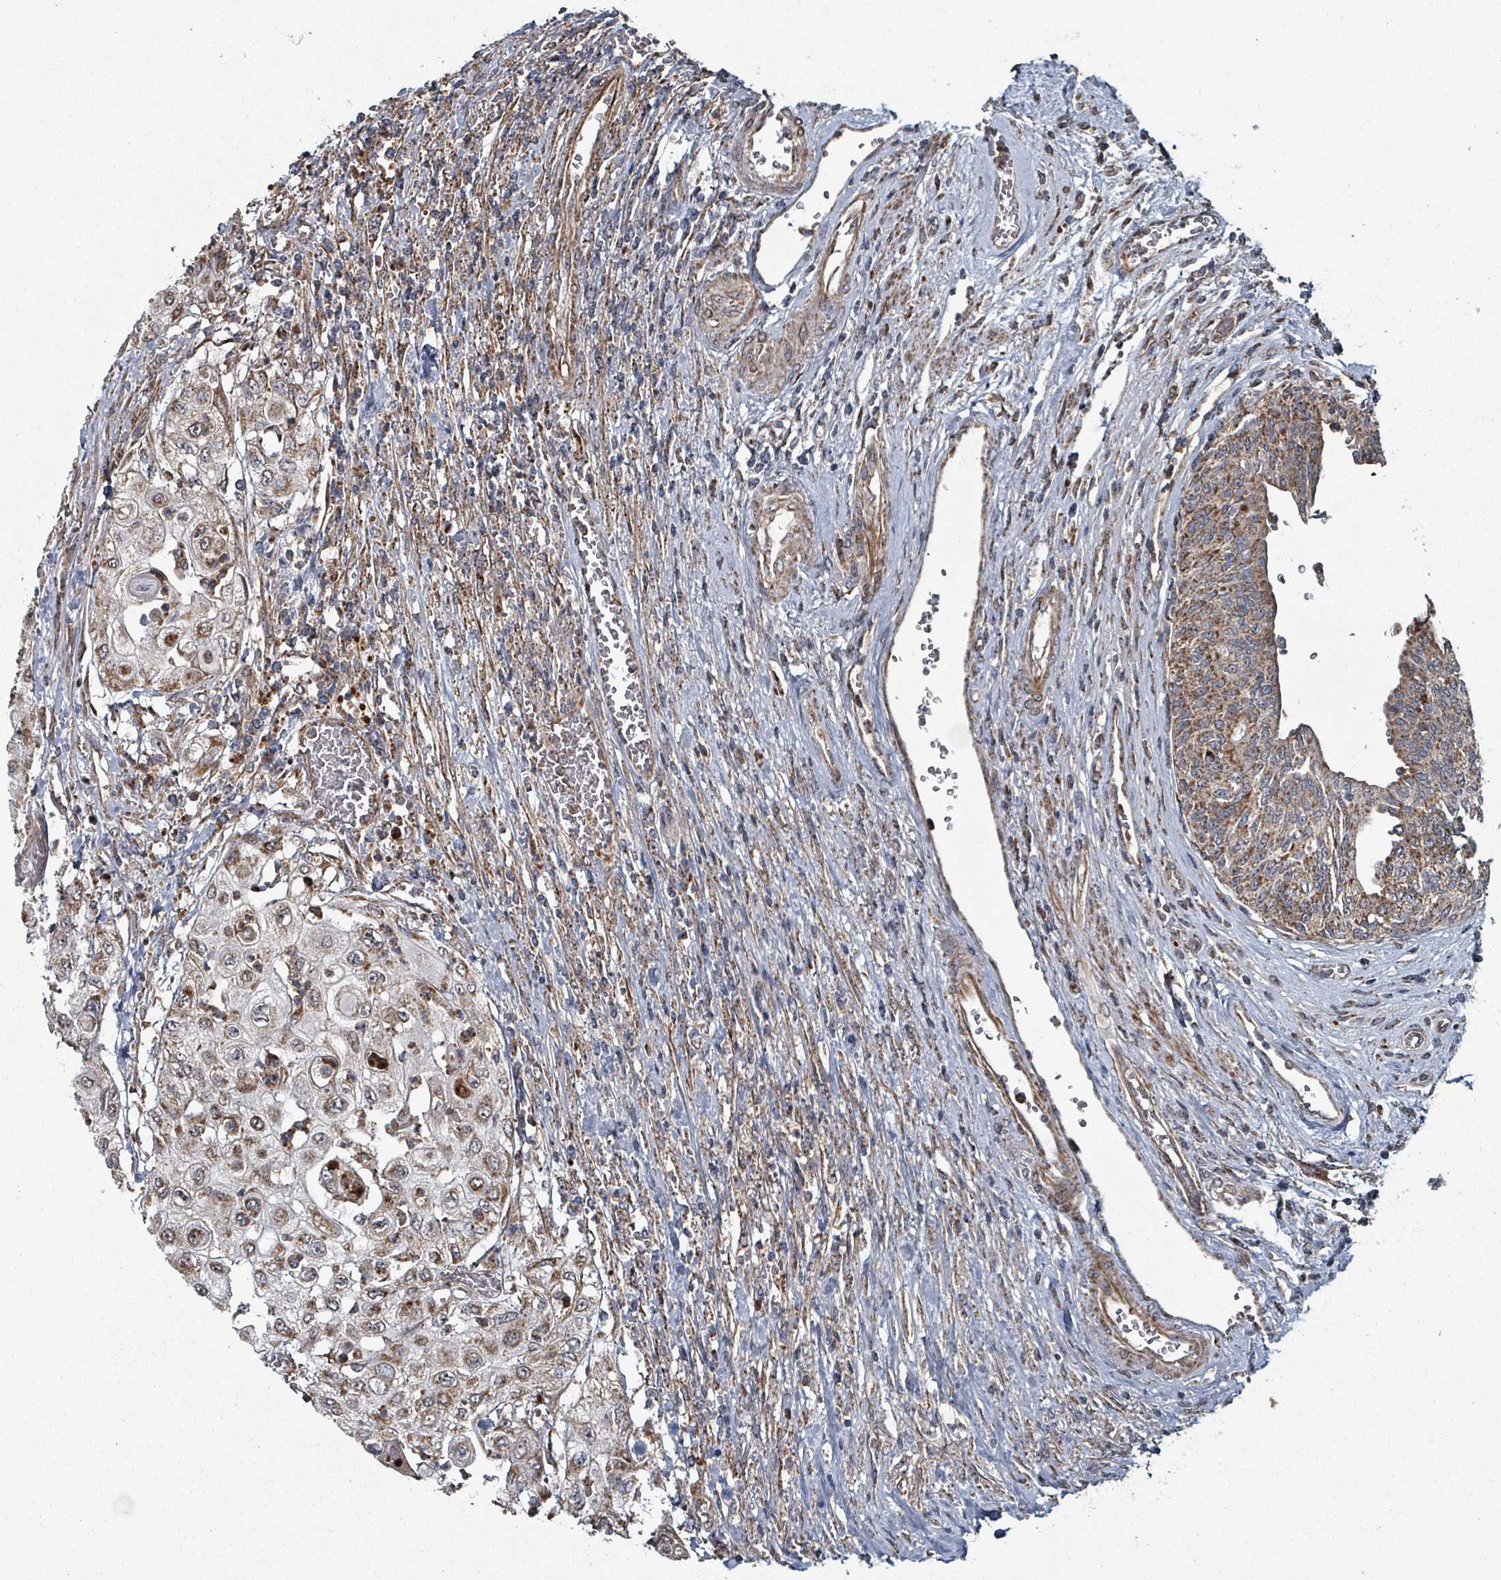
{"staining": {"intensity": "moderate", "quantity": ">75%", "location": "cytoplasmic/membranous"}, "tissue": "urothelial cancer", "cell_type": "Tumor cells", "image_type": "cancer", "snomed": [{"axis": "morphology", "description": "Urothelial carcinoma, High grade"}, {"axis": "topography", "description": "Urinary bladder"}], "caption": "High-grade urothelial carcinoma stained for a protein demonstrates moderate cytoplasmic/membranous positivity in tumor cells. The staining was performed using DAB to visualize the protein expression in brown, while the nuclei were stained in blue with hematoxylin (Magnification: 20x).", "gene": "MRPL4", "patient": {"sex": "female", "age": 79}}